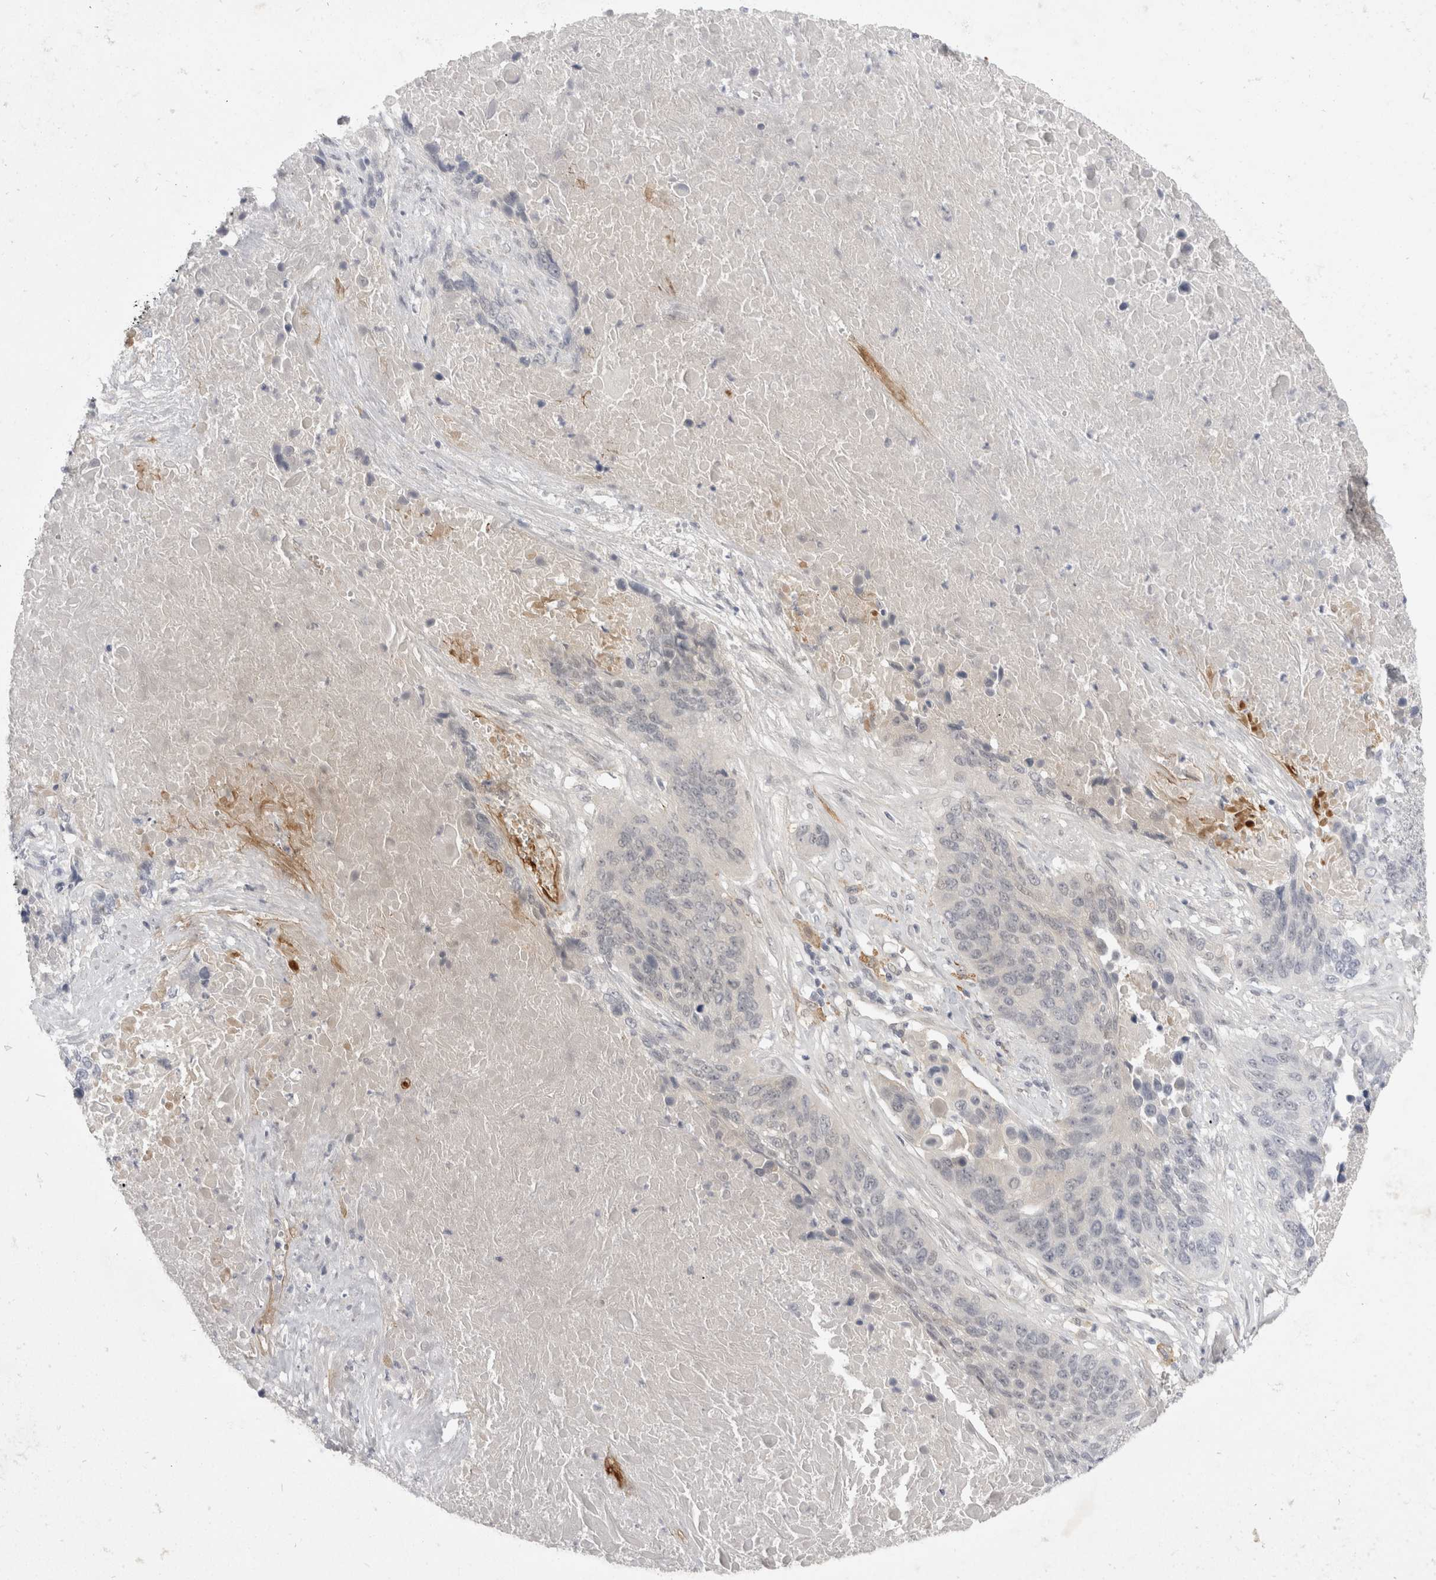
{"staining": {"intensity": "negative", "quantity": "none", "location": "none"}, "tissue": "lung cancer", "cell_type": "Tumor cells", "image_type": "cancer", "snomed": [{"axis": "morphology", "description": "Squamous cell carcinoma, NOS"}, {"axis": "topography", "description": "Lung"}], "caption": "A histopathology image of lung squamous cell carcinoma stained for a protein displays no brown staining in tumor cells.", "gene": "TOM1L2", "patient": {"sex": "male", "age": 66}}